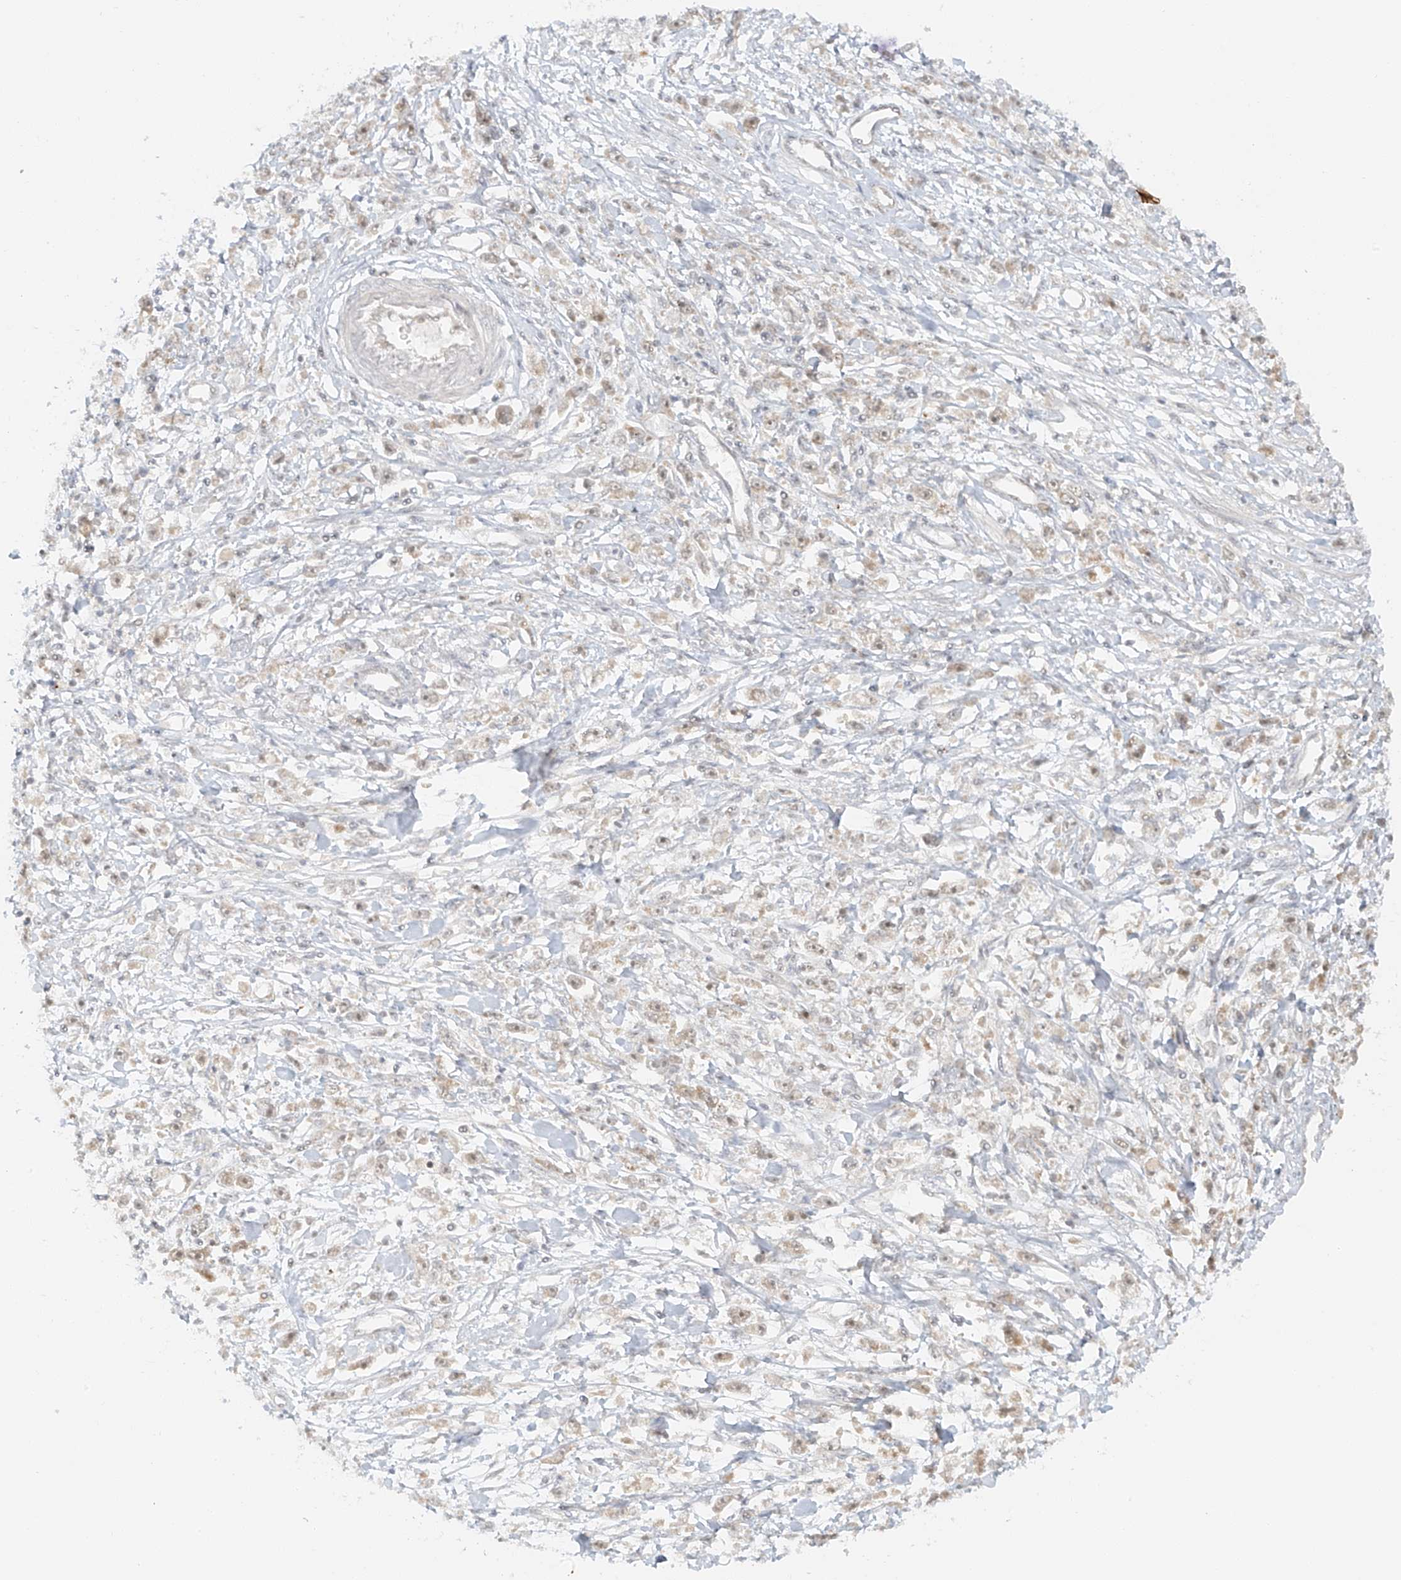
{"staining": {"intensity": "weak", "quantity": "<25%", "location": "cytoplasmic/membranous,nuclear"}, "tissue": "stomach cancer", "cell_type": "Tumor cells", "image_type": "cancer", "snomed": [{"axis": "morphology", "description": "Adenocarcinoma, NOS"}, {"axis": "topography", "description": "Stomach"}], "caption": "Histopathology image shows no significant protein expression in tumor cells of adenocarcinoma (stomach).", "gene": "MIPEP", "patient": {"sex": "female", "age": 59}}